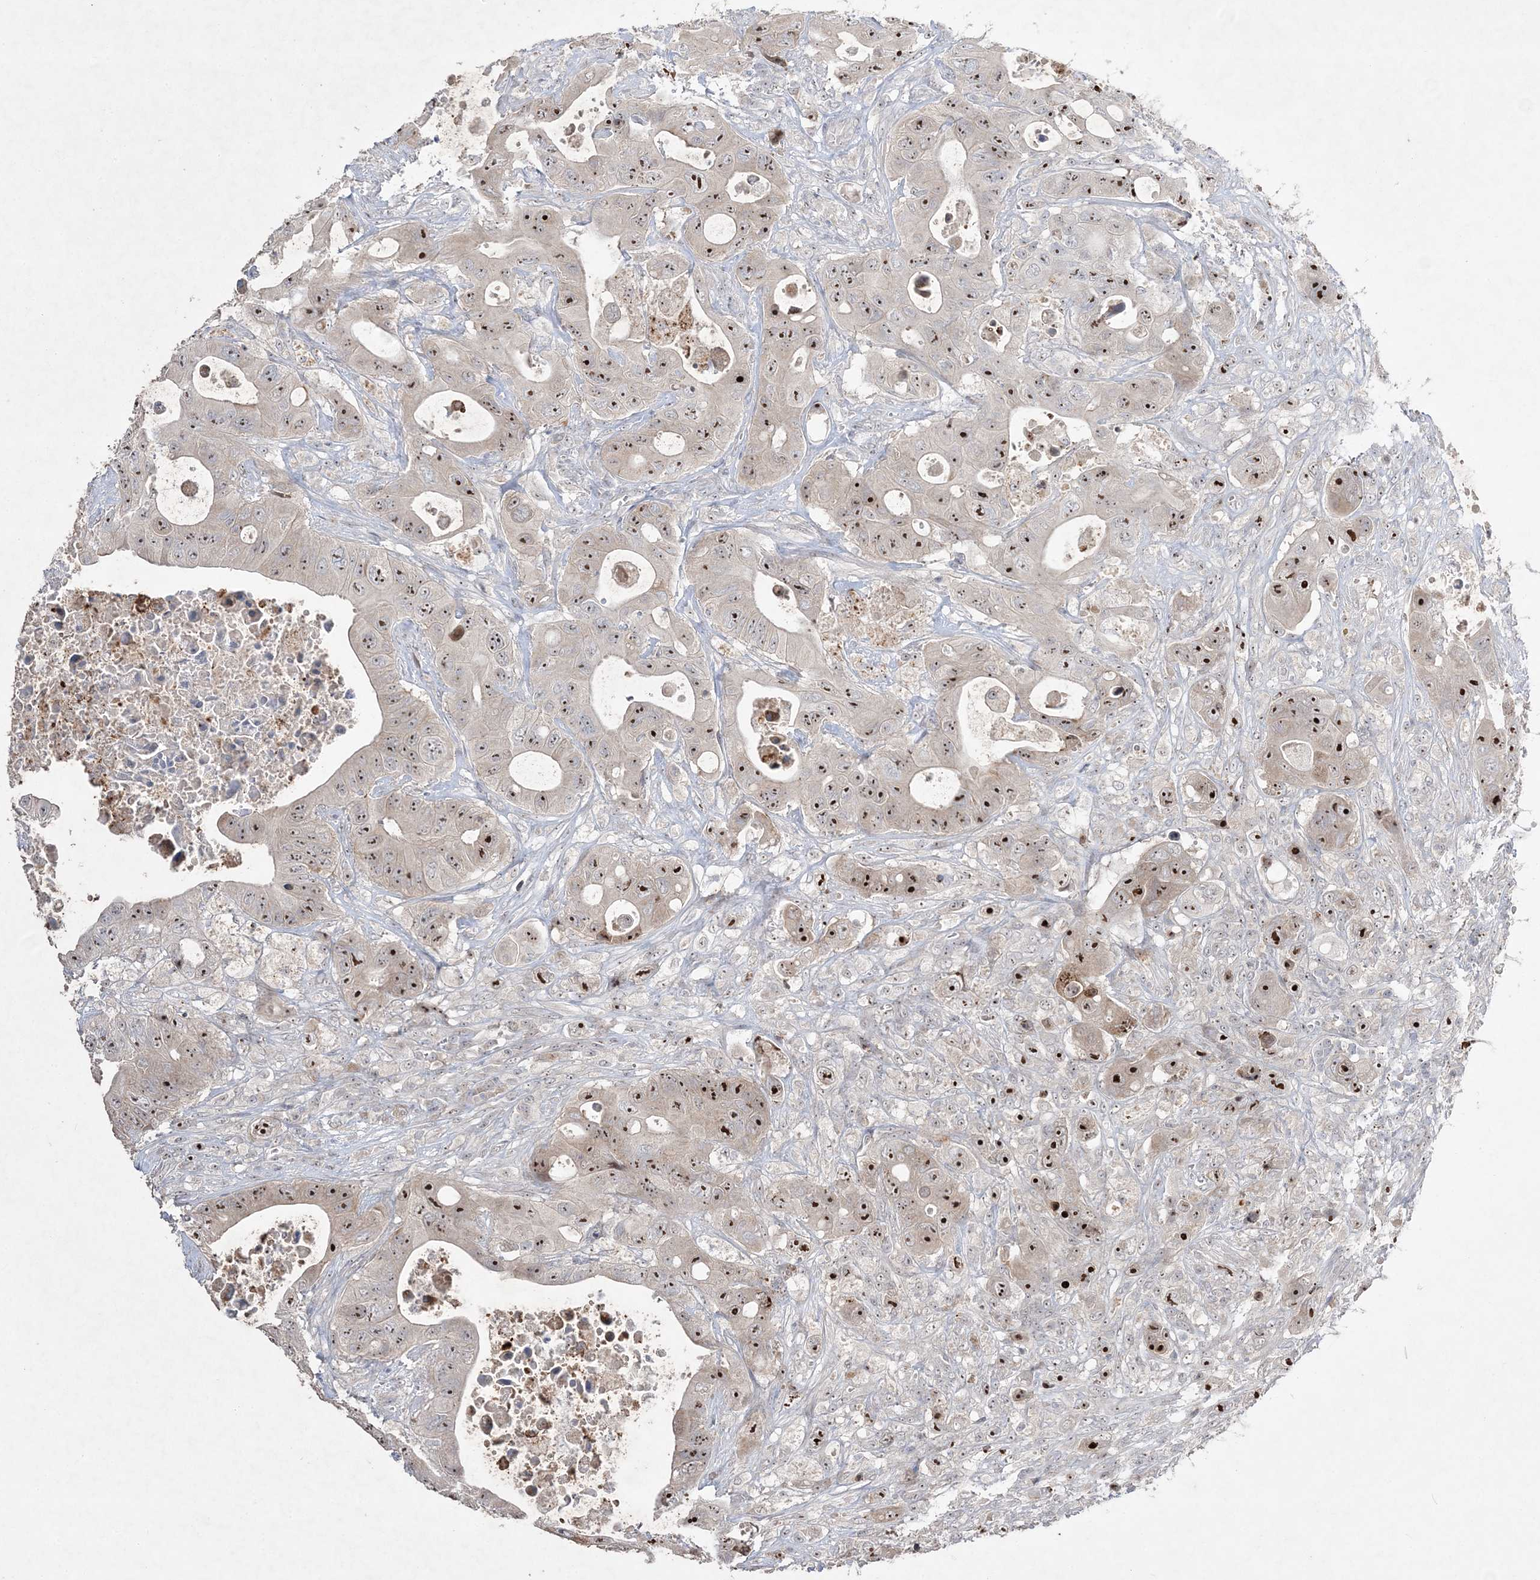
{"staining": {"intensity": "strong", "quantity": ">75%", "location": "nuclear"}, "tissue": "colorectal cancer", "cell_type": "Tumor cells", "image_type": "cancer", "snomed": [{"axis": "morphology", "description": "Adenocarcinoma, NOS"}, {"axis": "topography", "description": "Colon"}], "caption": "IHC (DAB (3,3'-diaminobenzidine)) staining of human colorectal cancer (adenocarcinoma) reveals strong nuclear protein positivity in approximately >75% of tumor cells.", "gene": "NOP16", "patient": {"sex": "female", "age": 46}}